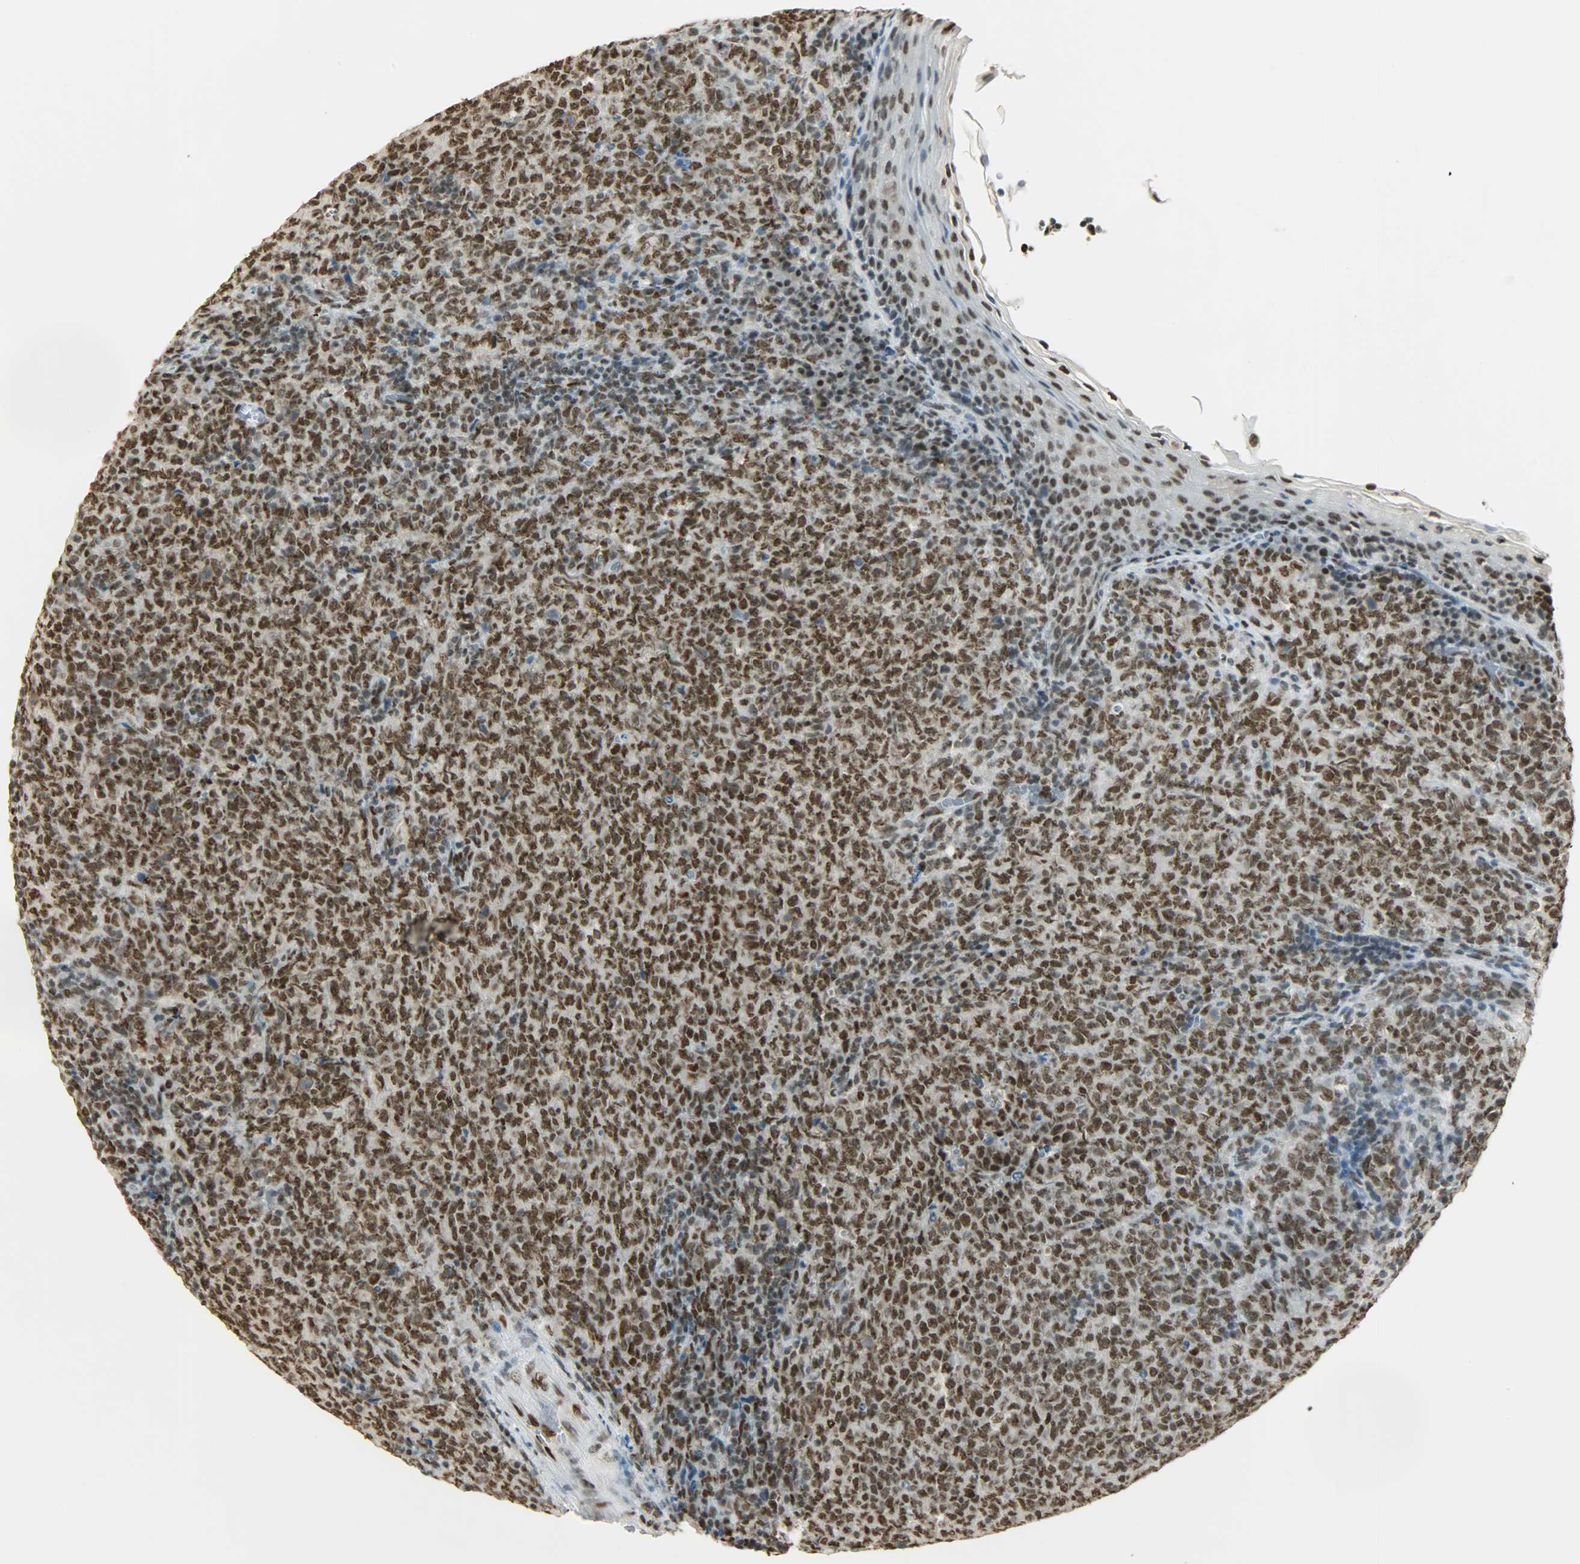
{"staining": {"intensity": "strong", "quantity": ">75%", "location": "nuclear"}, "tissue": "lymphoma", "cell_type": "Tumor cells", "image_type": "cancer", "snomed": [{"axis": "morphology", "description": "Malignant lymphoma, non-Hodgkin's type, High grade"}, {"axis": "topography", "description": "Tonsil"}], "caption": "Brown immunohistochemical staining in human lymphoma shows strong nuclear staining in approximately >75% of tumor cells.", "gene": "MYEF2", "patient": {"sex": "female", "age": 36}}